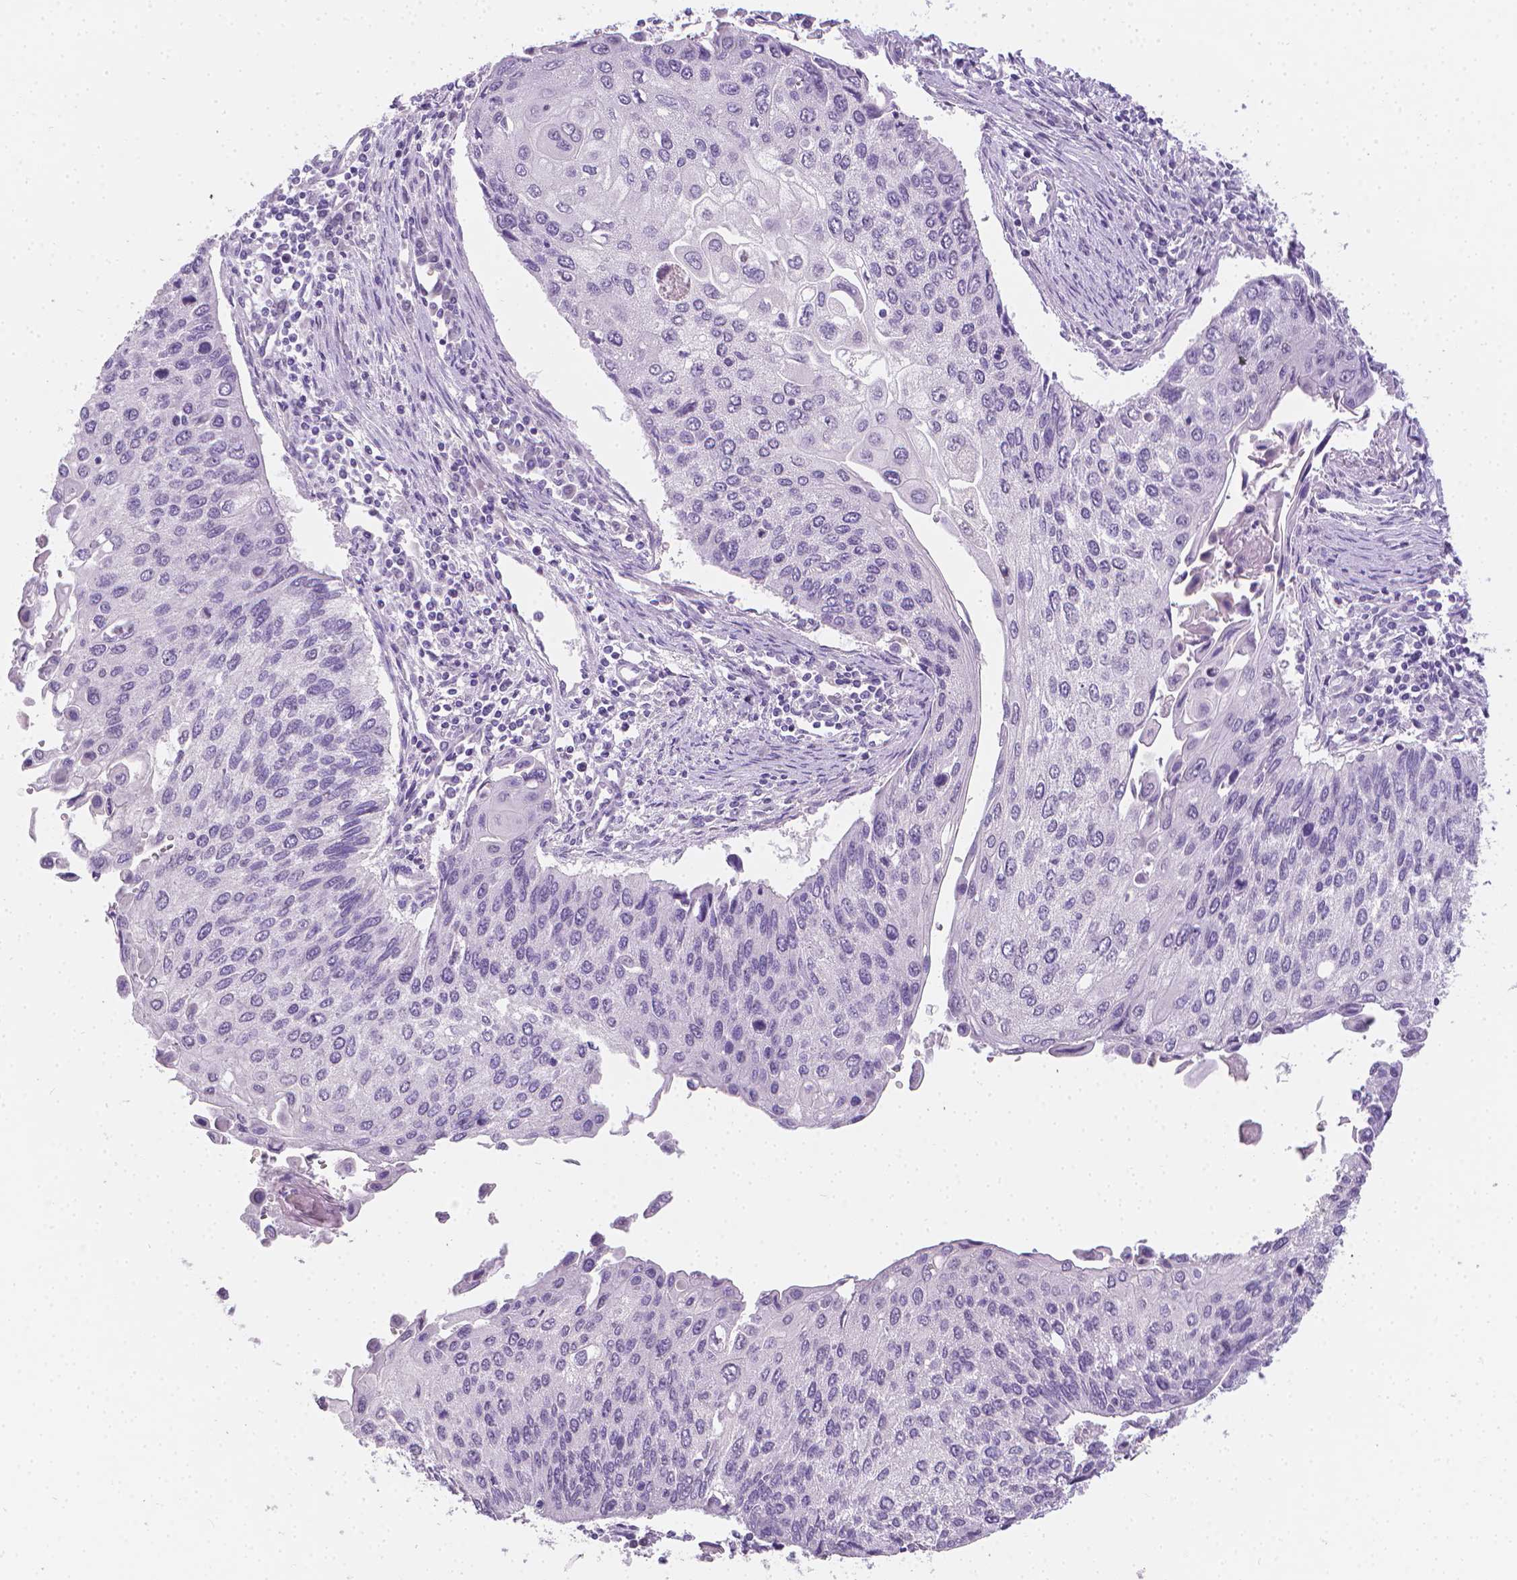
{"staining": {"intensity": "negative", "quantity": "none", "location": "none"}, "tissue": "lung cancer", "cell_type": "Tumor cells", "image_type": "cancer", "snomed": [{"axis": "morphology", "description": "Squamous cell carcinoma, NOS"}, {"axis": "morphology", "description": "Squamous cell carcinoma, metastatic, NOS"}, {"axis": "topography", "description": "Lung"}], "caption": "Squamous cell carcinoma (lung) stained for a protein using IHC displays no expression tumor cells.", "gene": "TNNI2", "patient": {"sex": "male", "age": 63}}